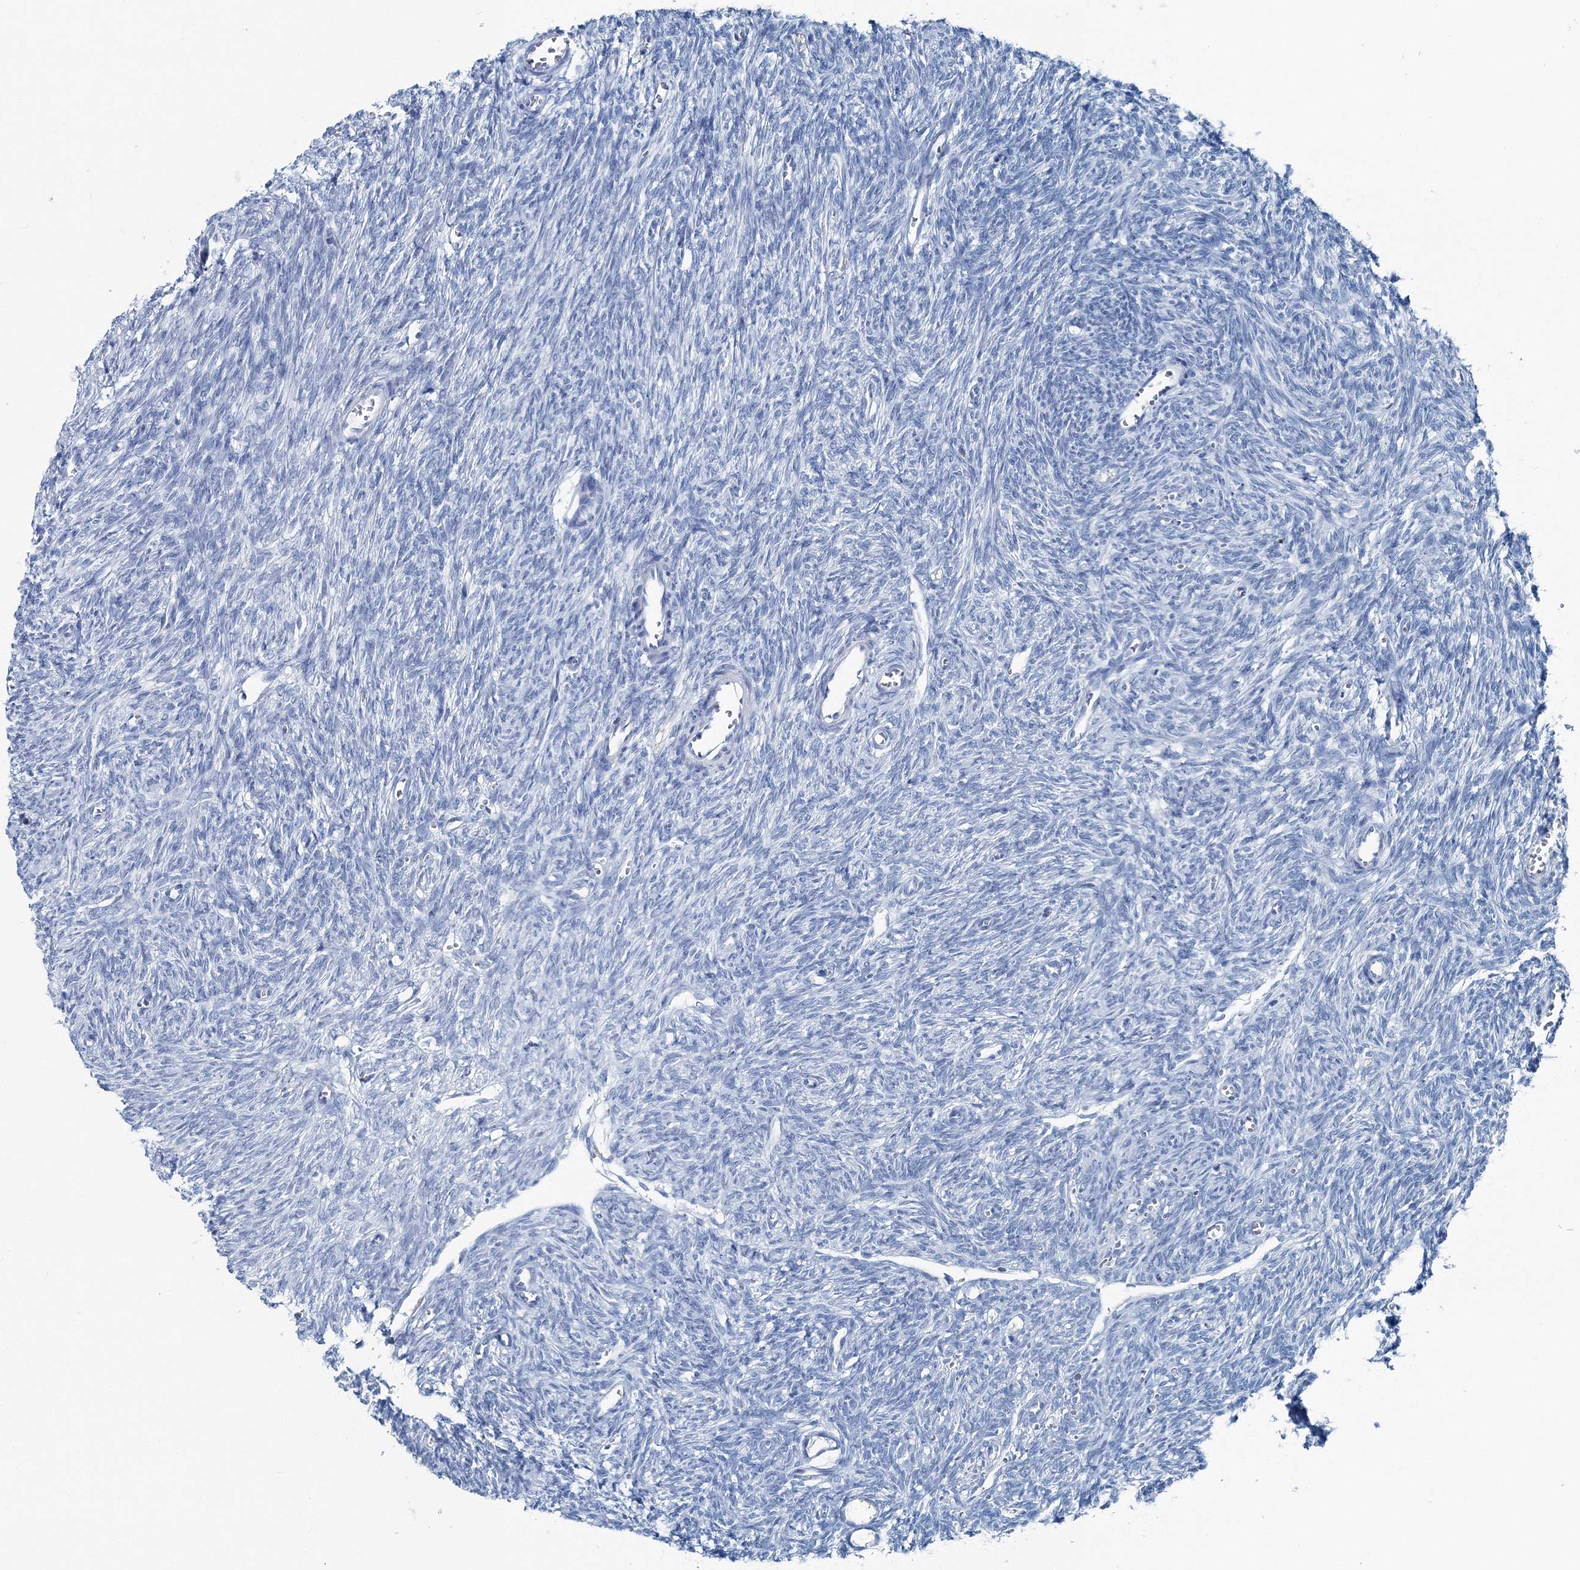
{"staining": {"intensity": "negative", "quantity": "none", "location": "none"}, "tissue": "ovary", "cell_type": "Ovarian stroma cells", "image_type": "normal", "snomed": [{"axis": "morphology", "description": "Normal tissue, NOS"}, {"axis": "topography", "description": "Ovary"}], "caption": "Immunohistochemistry (IHC) photomicrograph of normal human ovary stained for a protein (brown), which reveals no positivity in ovarian stroma cells.", "gene": "GABARAPL2", "patient": {"sex": "female", "age": 27}}